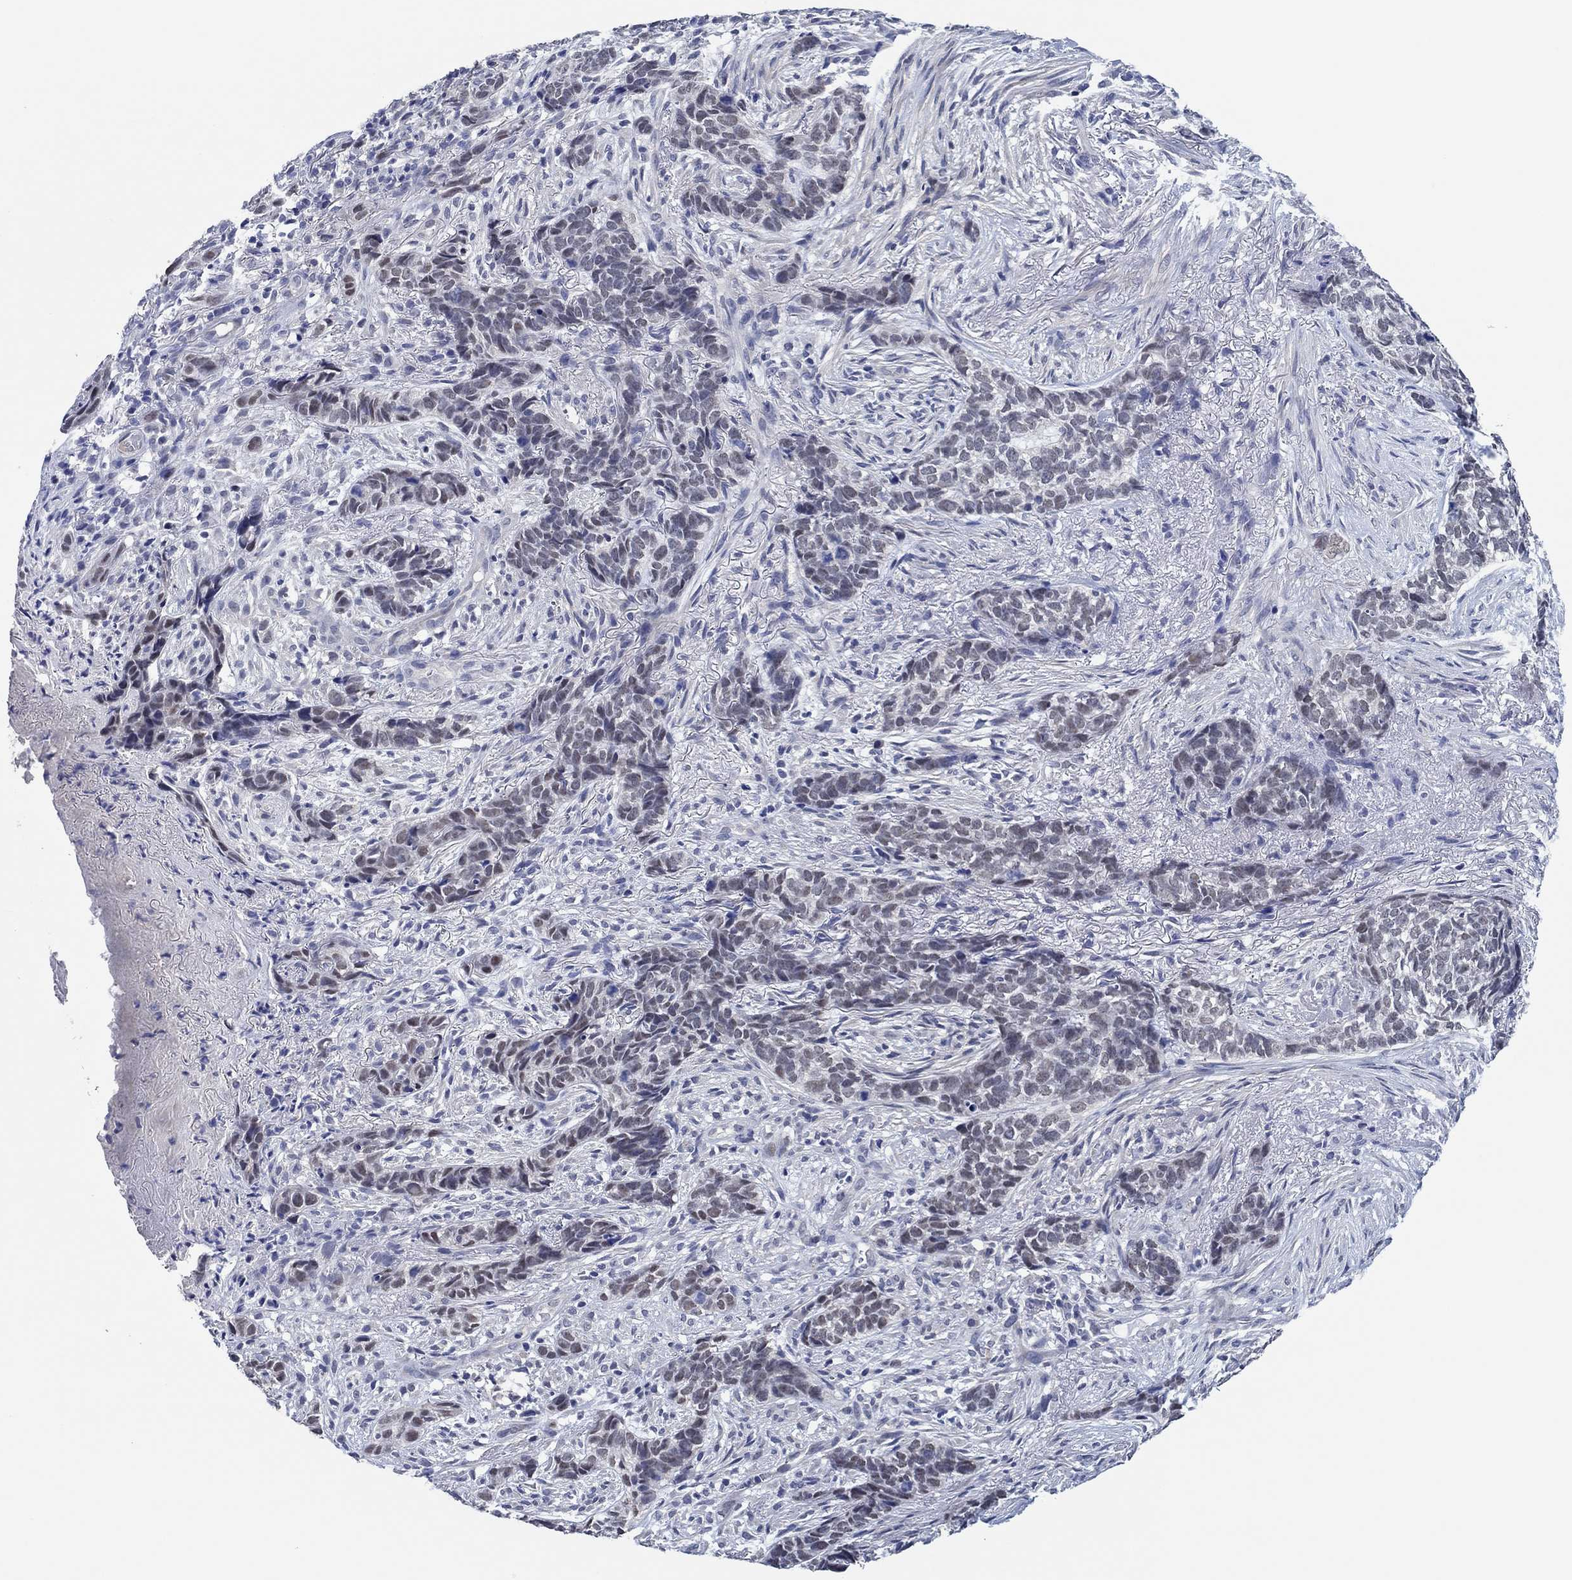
{"staining": {"intensity": "weak", "quantity": "<25%", "location": "nuclear"}, "tissue": "skin cancer", "cell_type": "Tumor cells", "image_type": "cancer", "snomed": [{"axis": "morphology", "description": "Basal cell carcinoma"}, {"axis": "topography", "description": "Skin"}], "caption": "Immunohistochemistry (IHC) of skin basal cell carcinoma exhibits no expression in tumor cells. (Stains: DAB IHC with hematoxylin counter stain, Microscopy: brightfield microscopy at high magnification).", "gene": "PRRT3", "patient": {"sex": "female", "age": 69}}